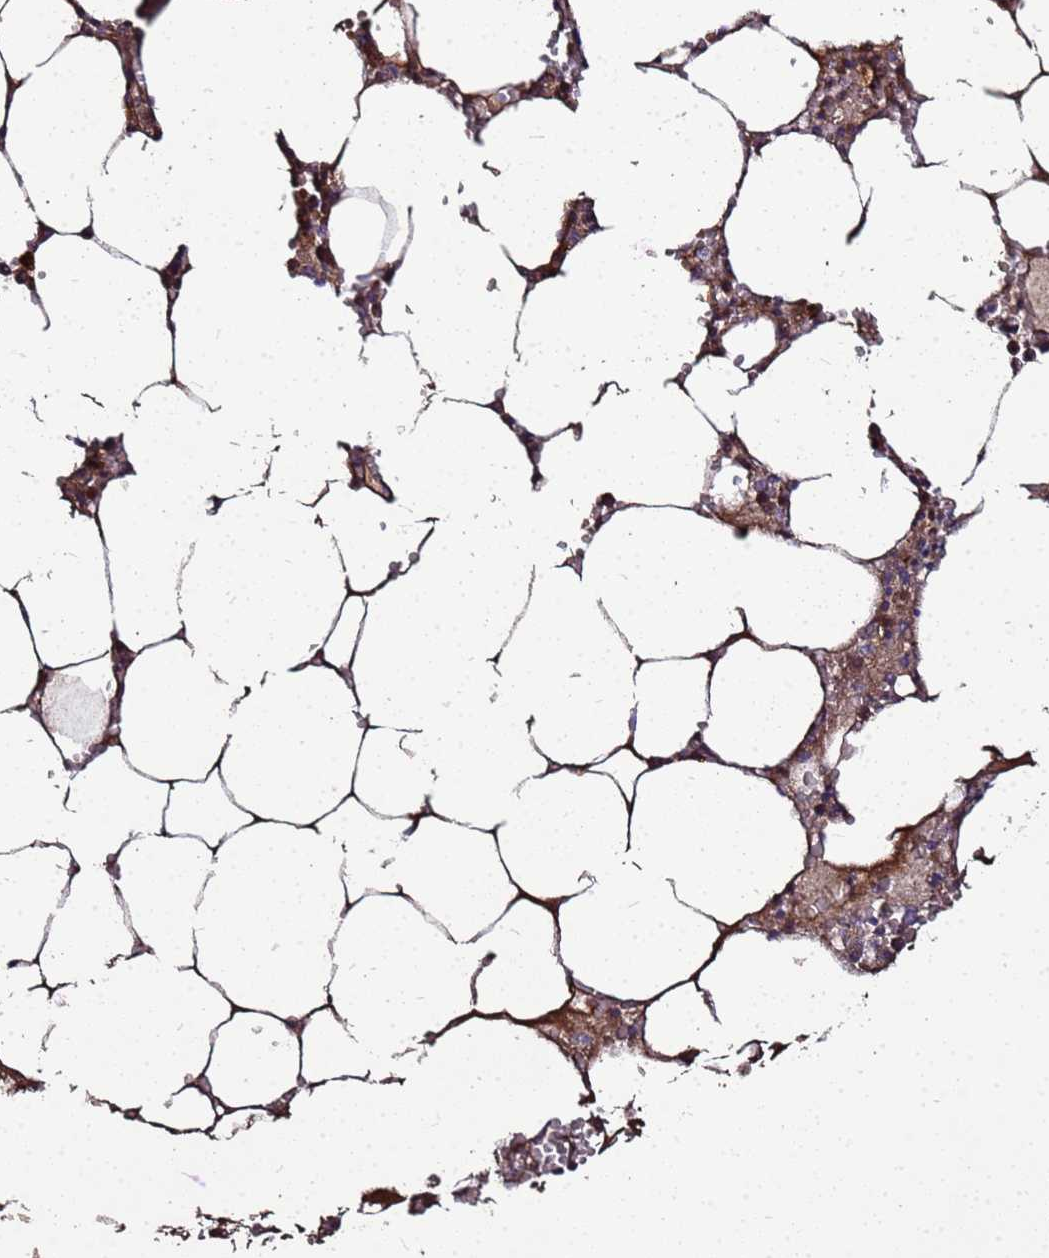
{"staining": {"intensity": "moderate", "quantity": "<25%", "location": "cytoplasmic/membranous"}, "tissue": "bone marrow", "cell_type": "Hematopoietic cells", "image_type": "normal", "snomed": [{"axis": "morphology", "description": "Normal tissue, NOS"}, {"axis": "topography", "description": "Bone marrow"}], "caption": "Moderate cytoplasmic/membranous positivity is appreciated in approximately <25% of hematopoietic cells in normal bone marrow.", "gene": "S100A2", "patient": {"sex": "male", "age": 70}}